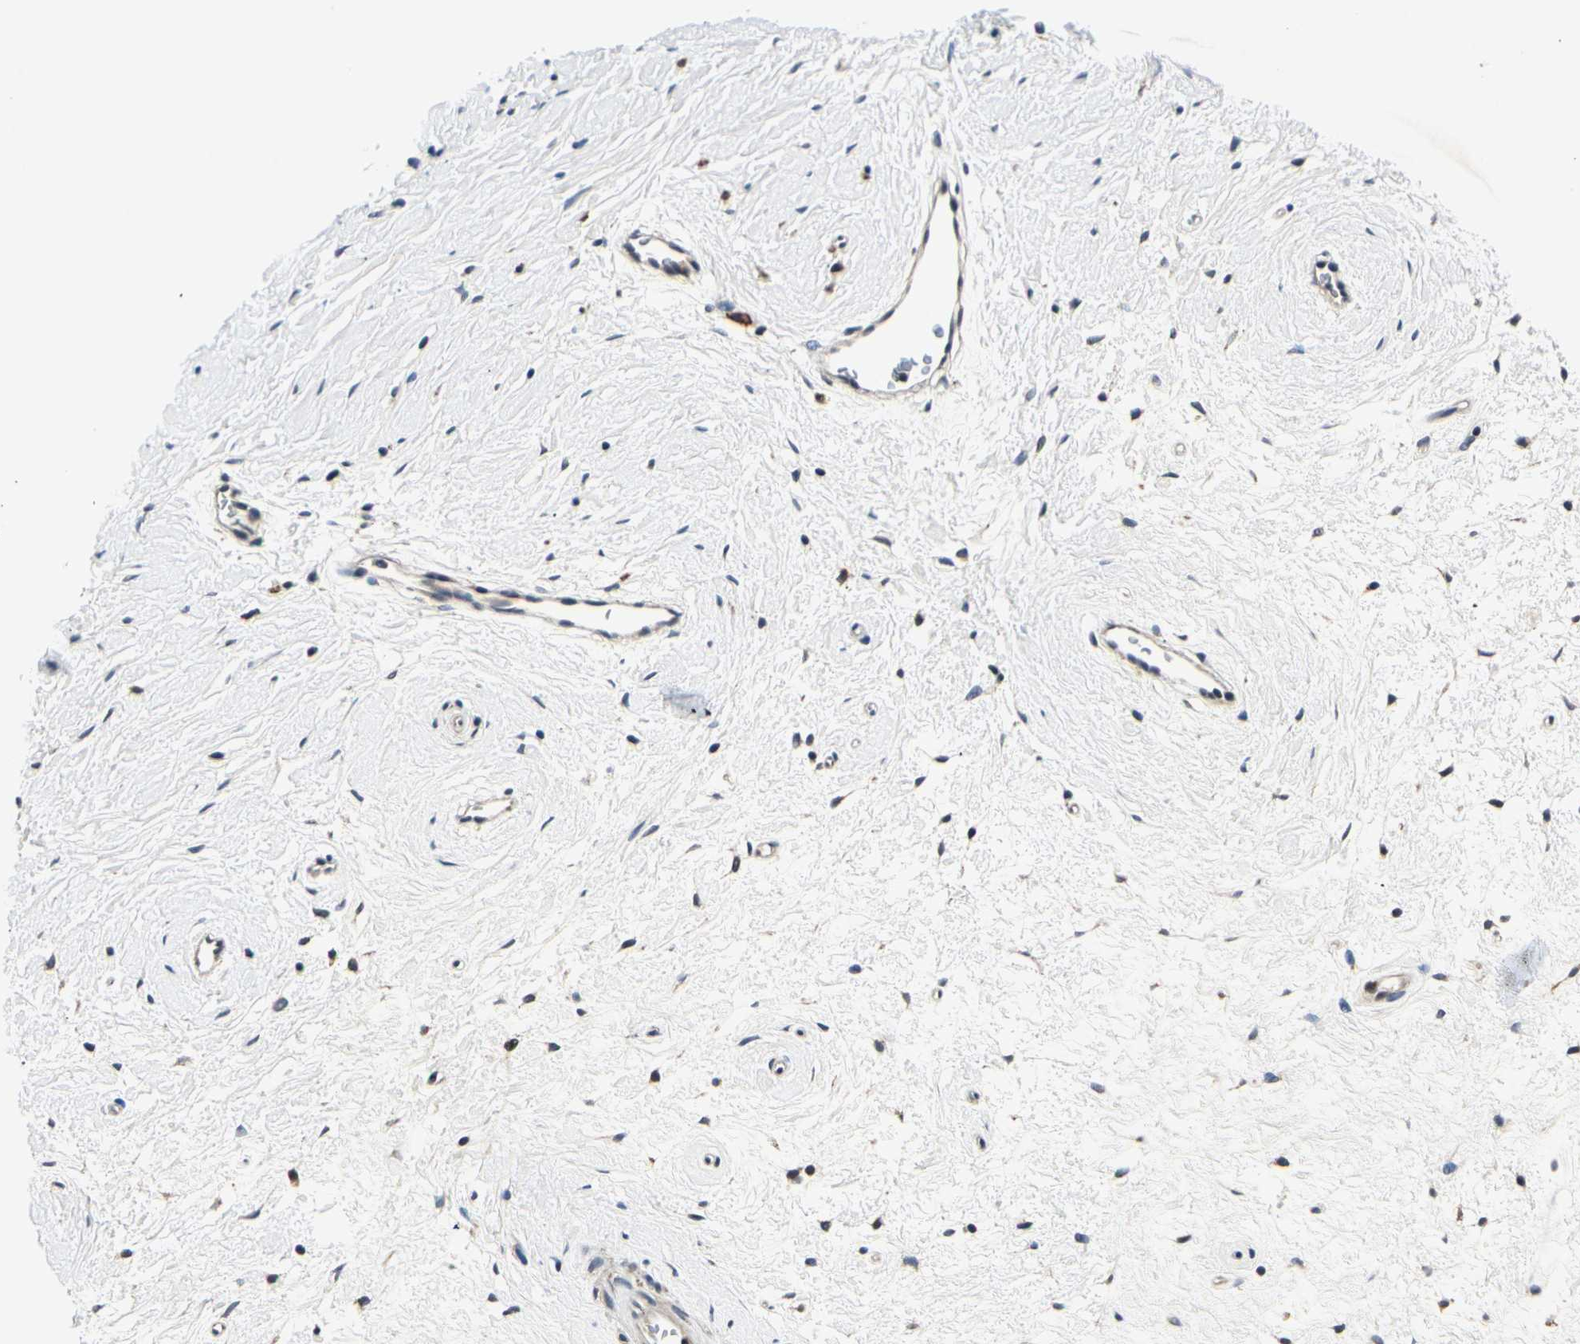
{"staining": {"intensity": "negative", "quantity": "none", "location": "none"}, "tissue": "cervix", "cell_type": "Glandular cells", "image_type": "normal", "snomed": [{"axis": "morphology", "description": "Normal tissue, NOS"}, {"axis": "topography", "description": "Cervix"}], "caption": "This is an immunohistochemistry micrograph of normal human cervix. There is no expression in glandular cells.", "gene": "PDK2", "patient": {"sex": "female", "age": 39}}